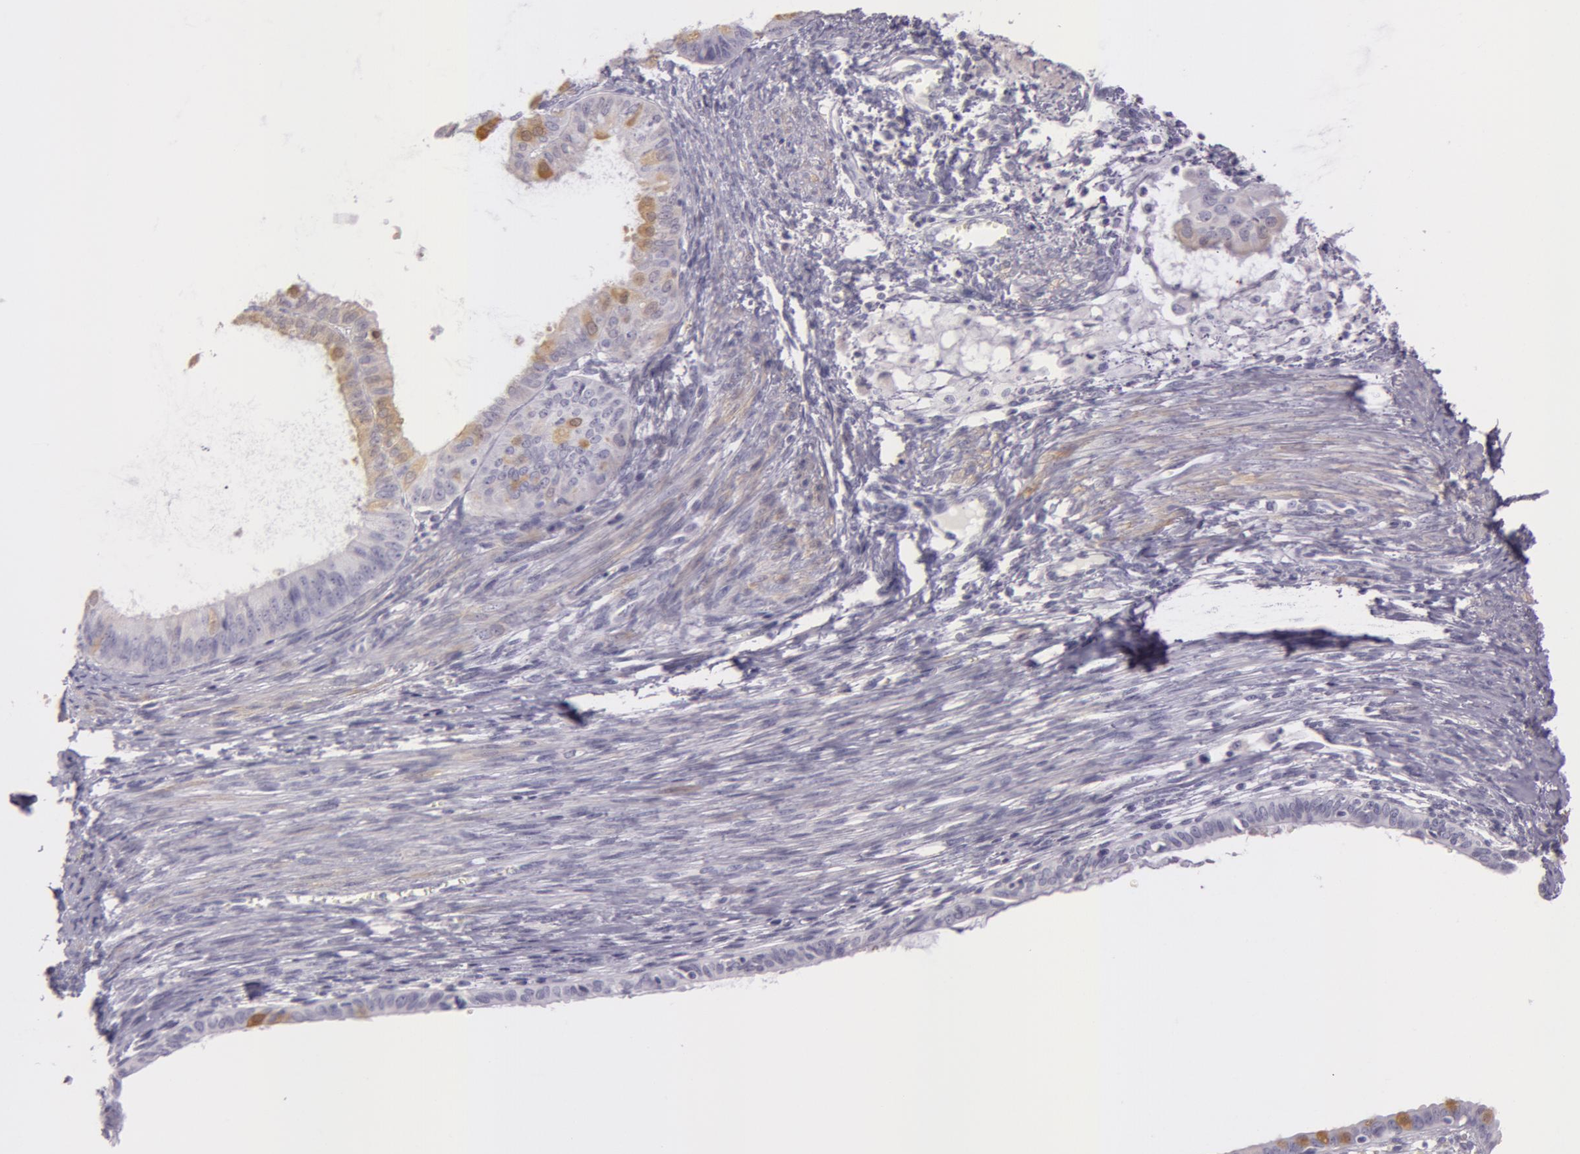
{"staining": {"intensity": "weak", "quantity": "<25%", "location": "cytoplasmic/membranous,nuclear"}, "tissue": "endometrial cancer", "cell_type": "Tumor cells", "image_type": "cancer", "snomed": [{"axis": "morphology", "description": "Adenocarcinoma, NOS"}, {"axis": "topography", "description": "Endometrium"}], "caption": "This is a histopathology image of immunohistochemistry (IHC) staining of endometrial cancer, which shows no positivity in tumor cells.", "gene": "CKB", "patient": {"sex": "female", "age": 76}}